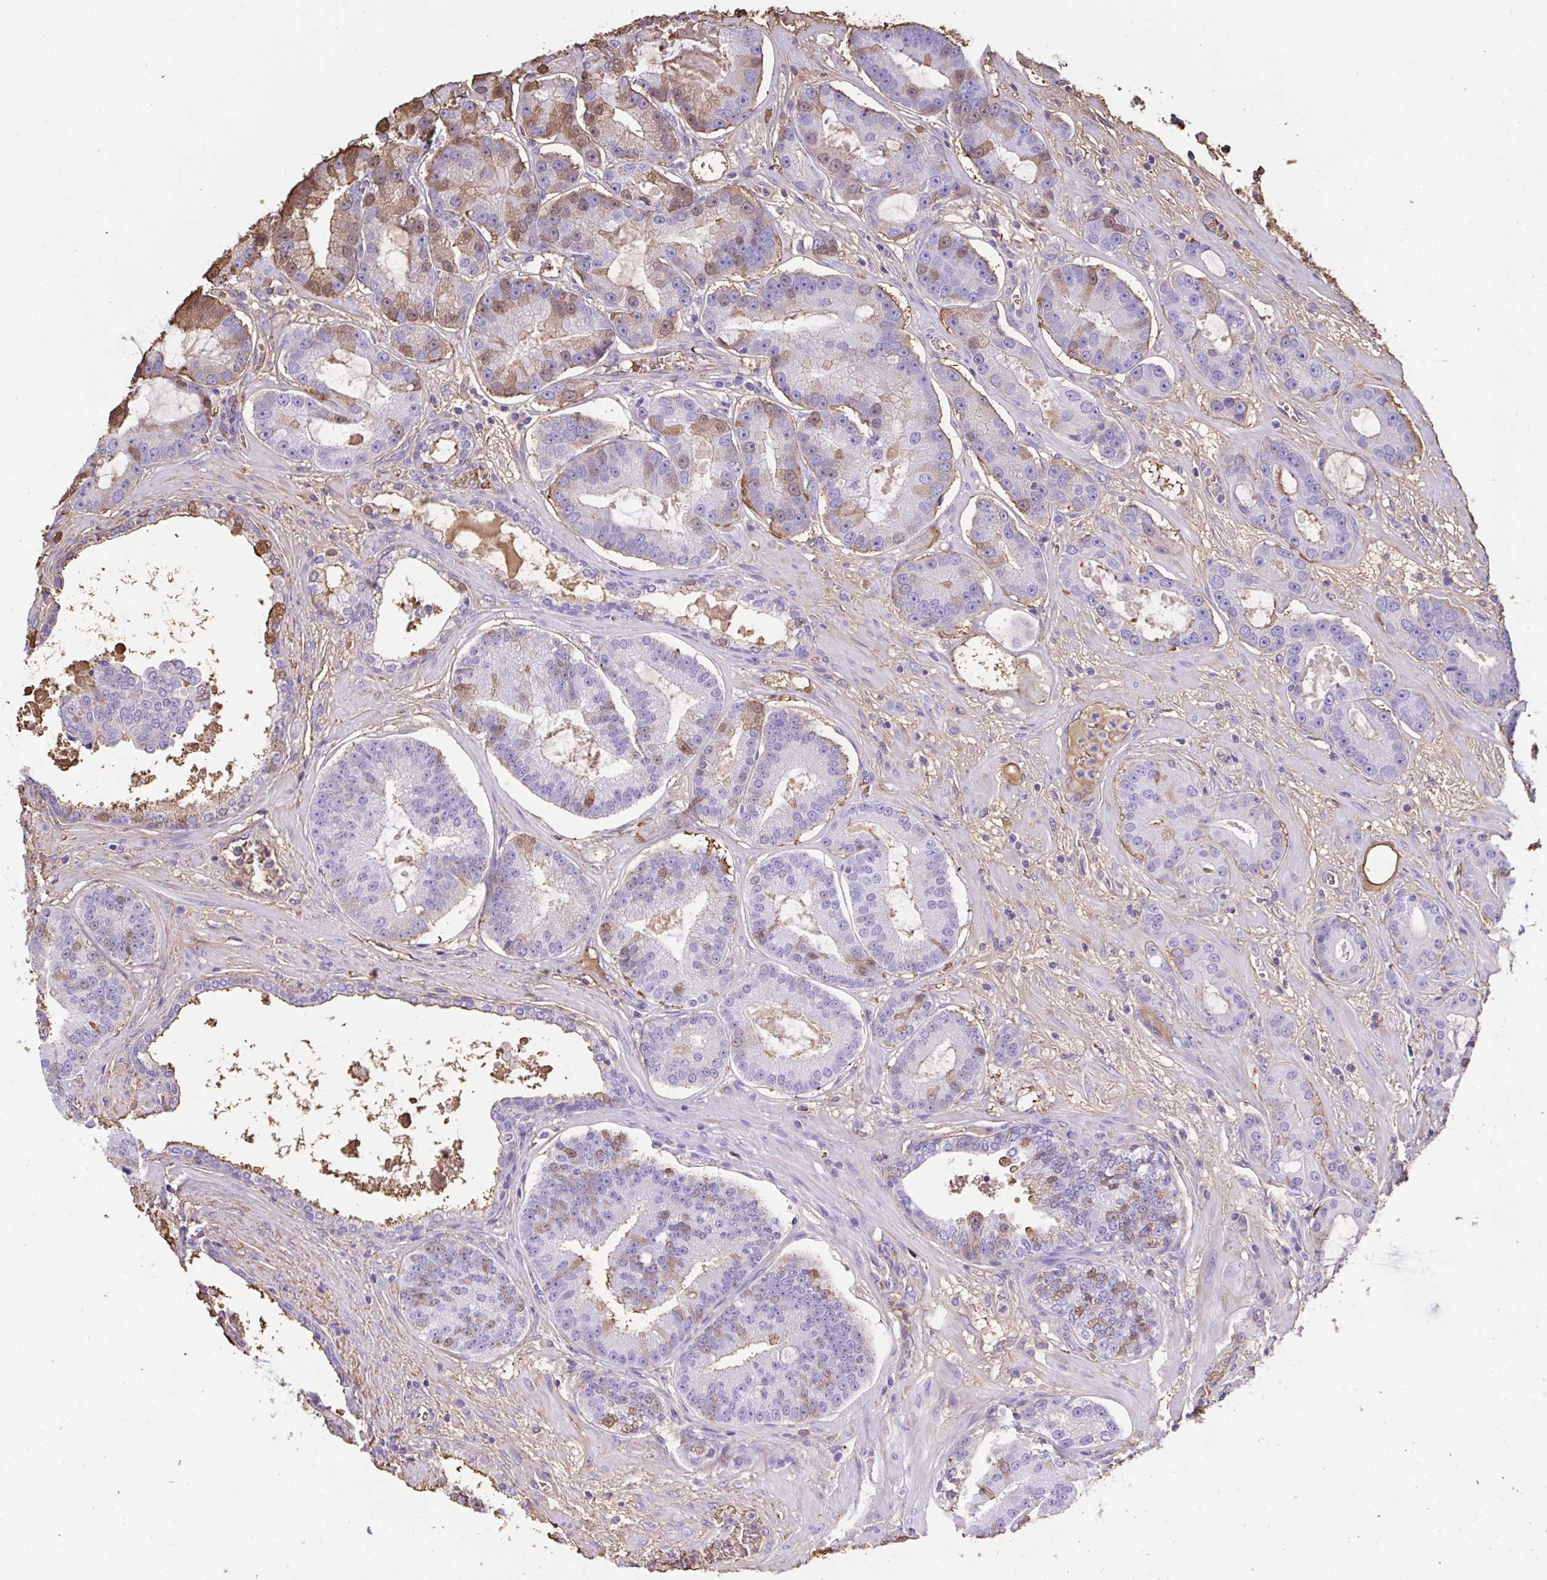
{"staining": {"intensity": "moderate", "quantity": "<25%", "location": "cytoplasmic/membranous,nuclear"}, "tissue": "prostate cancer", "cell_type": "Tumor cells", "image_type": "cancer", "snomed": [{"axis": "morphology", "description": "Adenocarcinoma, High grade"}, {"axis": "topography", "description": "Prostate"}], "caption": "Prostate cancer (adenocarcinoma (high-grade)) tissue reveals moderate cytoplasmic/membranous and nuclear expression in about <25% of tumor cells", "gene": "HOXC12", "patient": {"sex": "male", "age": 65}}